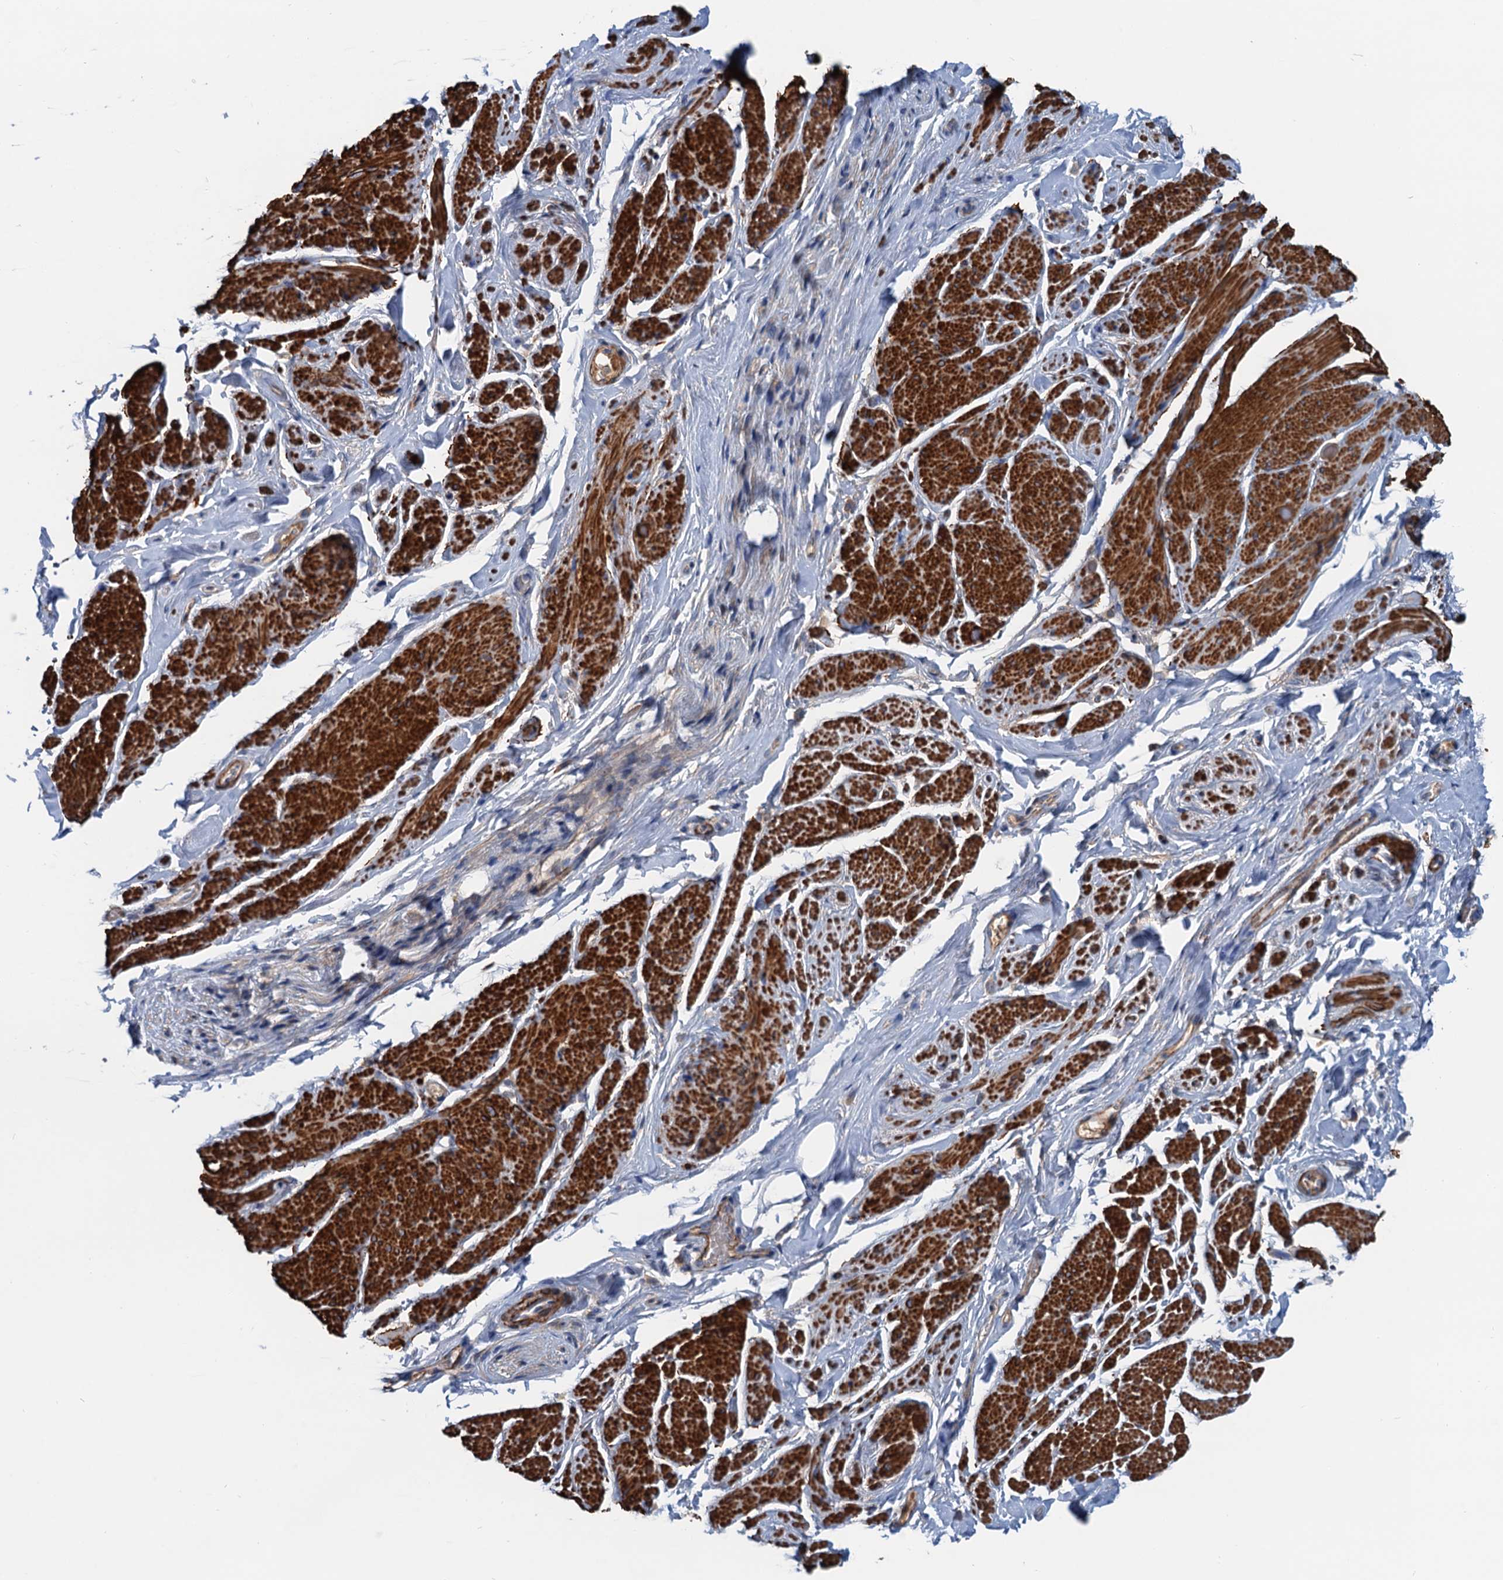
{"staining": {"intensity": "strong", "quantity": ">75%", "location": "cytoplasmic/membranous"}, "tissue": "smooth muscle", "cell_type": "Smooth muscle cells", "image_type": "normal", "snomed": [{"axis": "morphology", "description": "Normal tissue, NOS"}, {"axis": "topography", "description": "Smooth muscle"}, {"axis": "topography", "description": "Peripheral nerve tissue"}], "caption": "Smooth muscle stained for a protein shows strong cytoplasmic/membranous positivity in smooth muscle cells. (DAB (3,3'-diaminobenzidine) IHC, brown staining for protein, blue staining for nuclei).", "gene": "CSTPP1", "patient": {"sex": "male", "age": 69}}